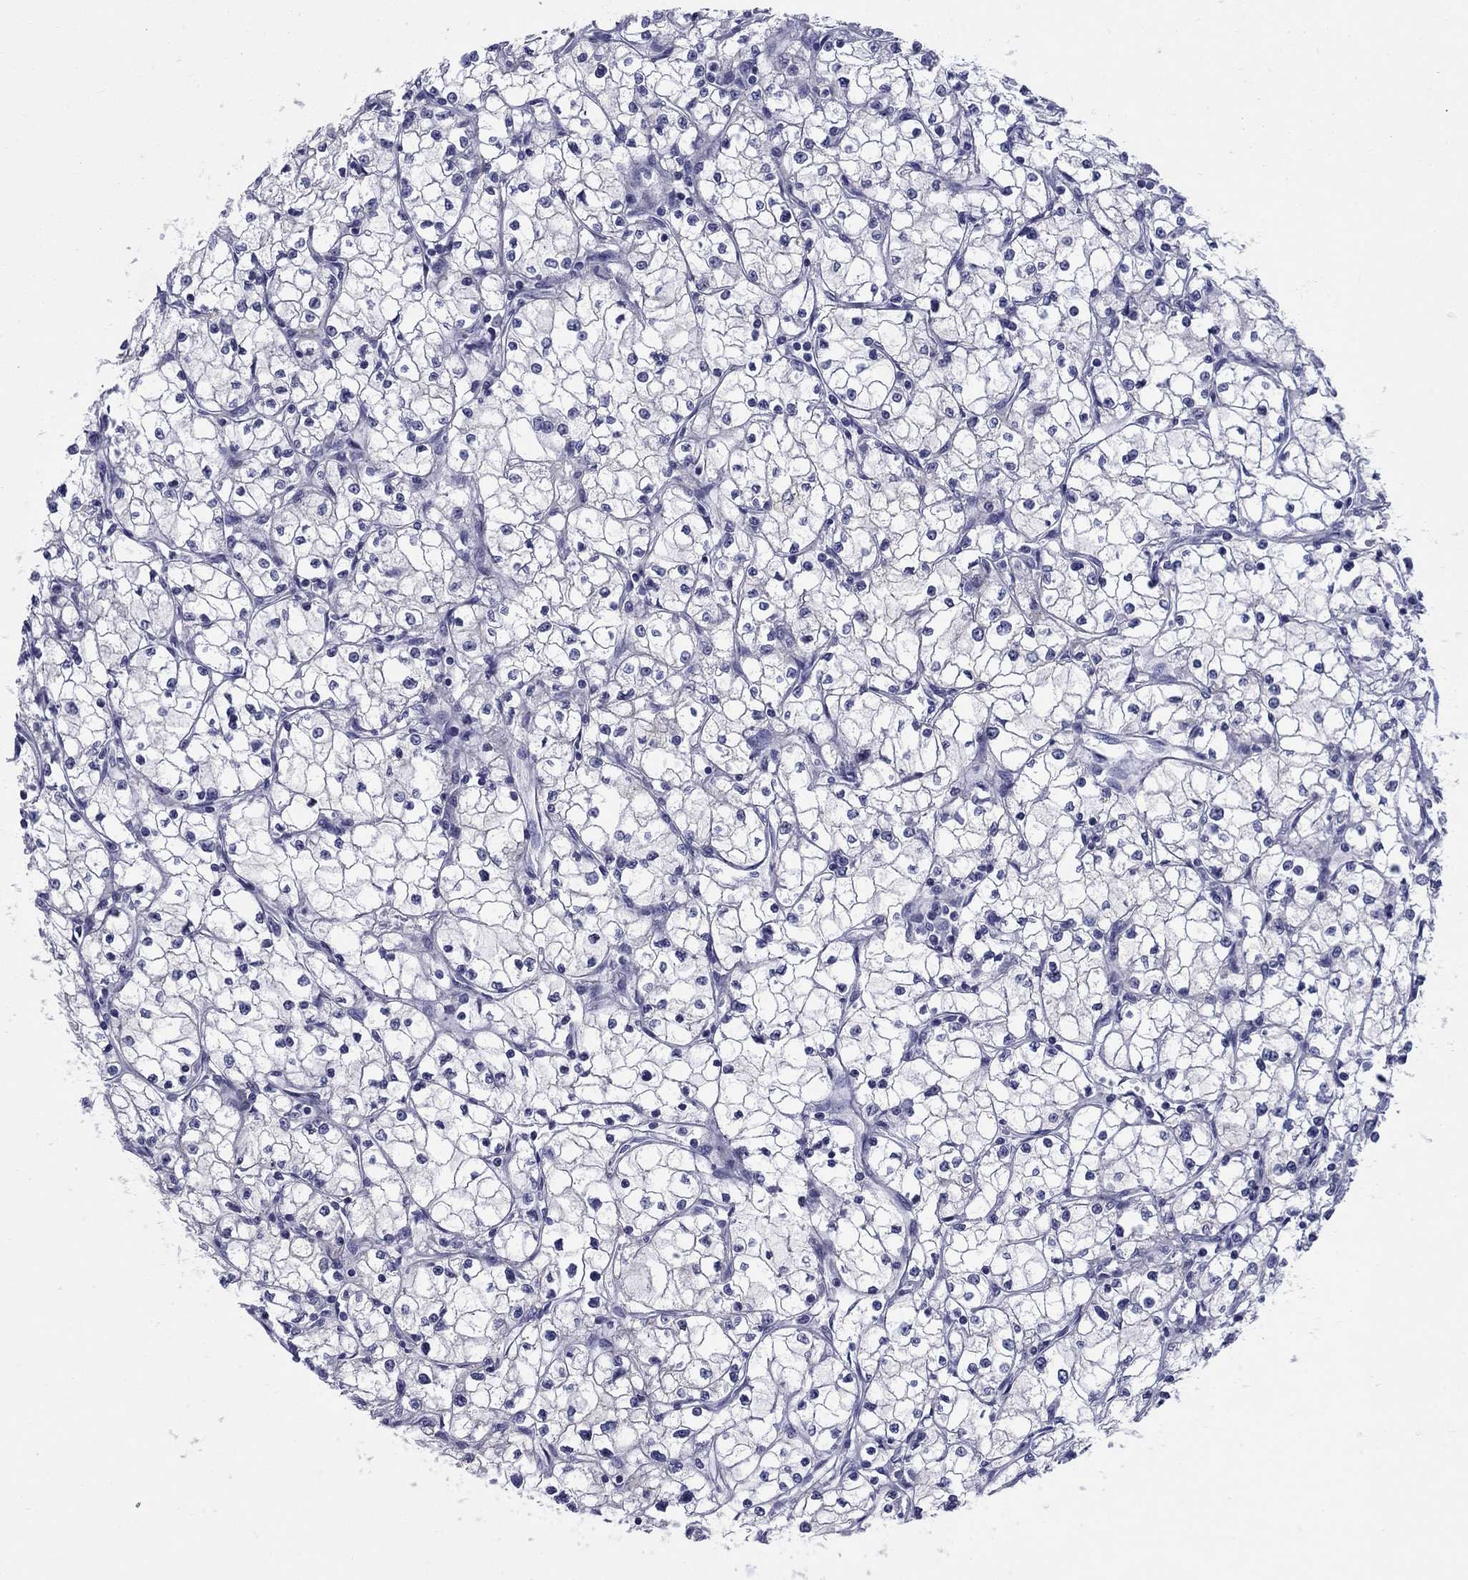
{"staining": {"intensity": "negative", "quantity": "none", "location": "none"}, "tissue": "renal cancer", "cell_type": "Tumor cells", "image_type": "cancer", "snomed": [{"axis": "morphology", "description": "Adenocarcinoma, NOS"}, {"axis": "topography", "description": "Kidney"}], "caption": "This is an IHC image of renal cancer (adenocarcinoma). There is no positivity in tumor cells.", "gene": "C4orf19", "patient": {"sex": "male", "age": 67}}